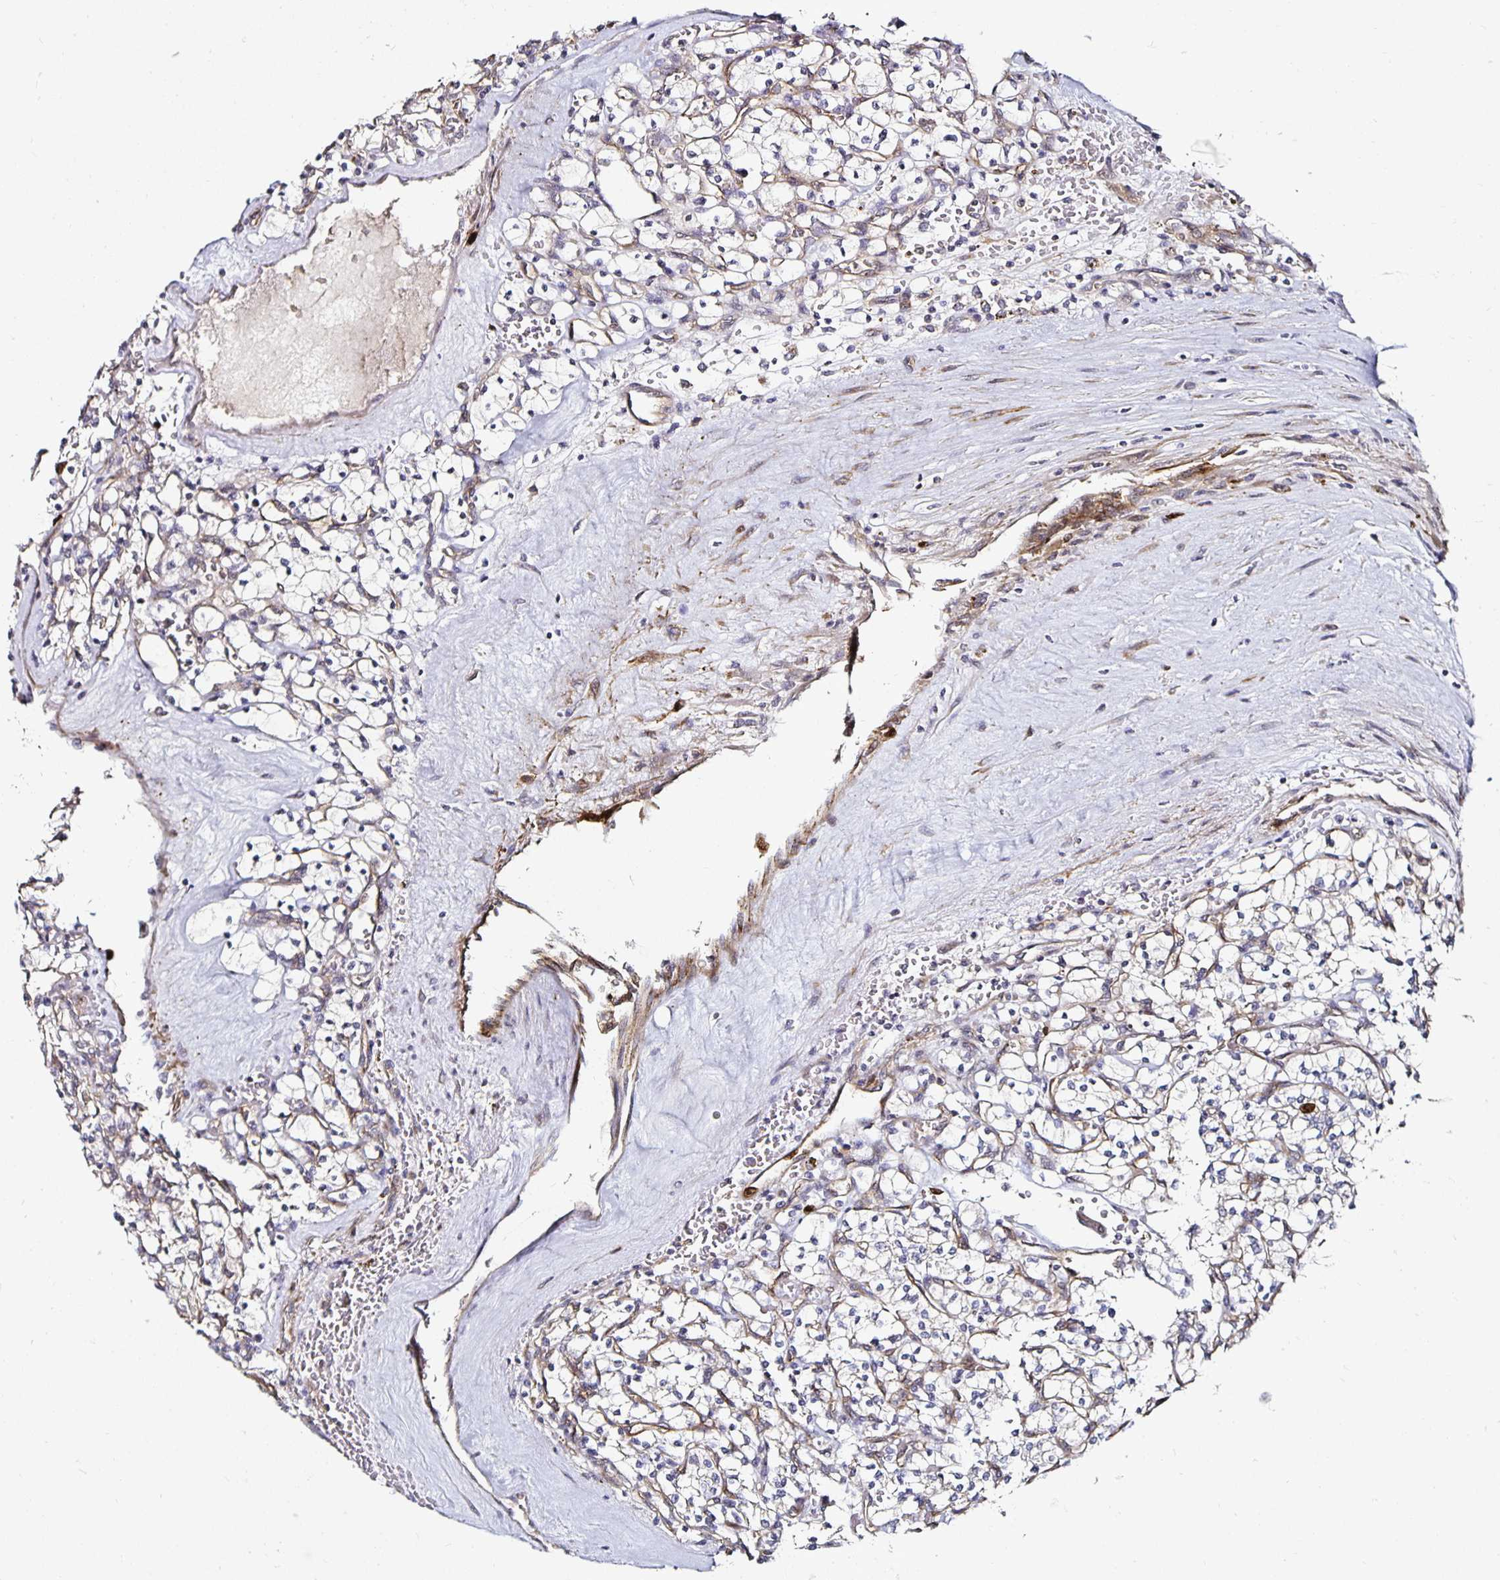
{"staining": {"intensity": "negative", "quantity": "none", "location": "none"}, "tissue": "renal cancer", "cell_type": "Tumor cells", "image_type": "cancer", "snomed": [{"axis": "morphology", "description": "Adenocarcinoma, NOS"}, {"axis": "topography", "description": "Kidney"}], "caption": "Photomicrograph shows no protein positivity in tumor cells of adenocarcinoma (renal) tissue.", "gene": "ANLN", "patient": {"sex": "female", "age": 64}}